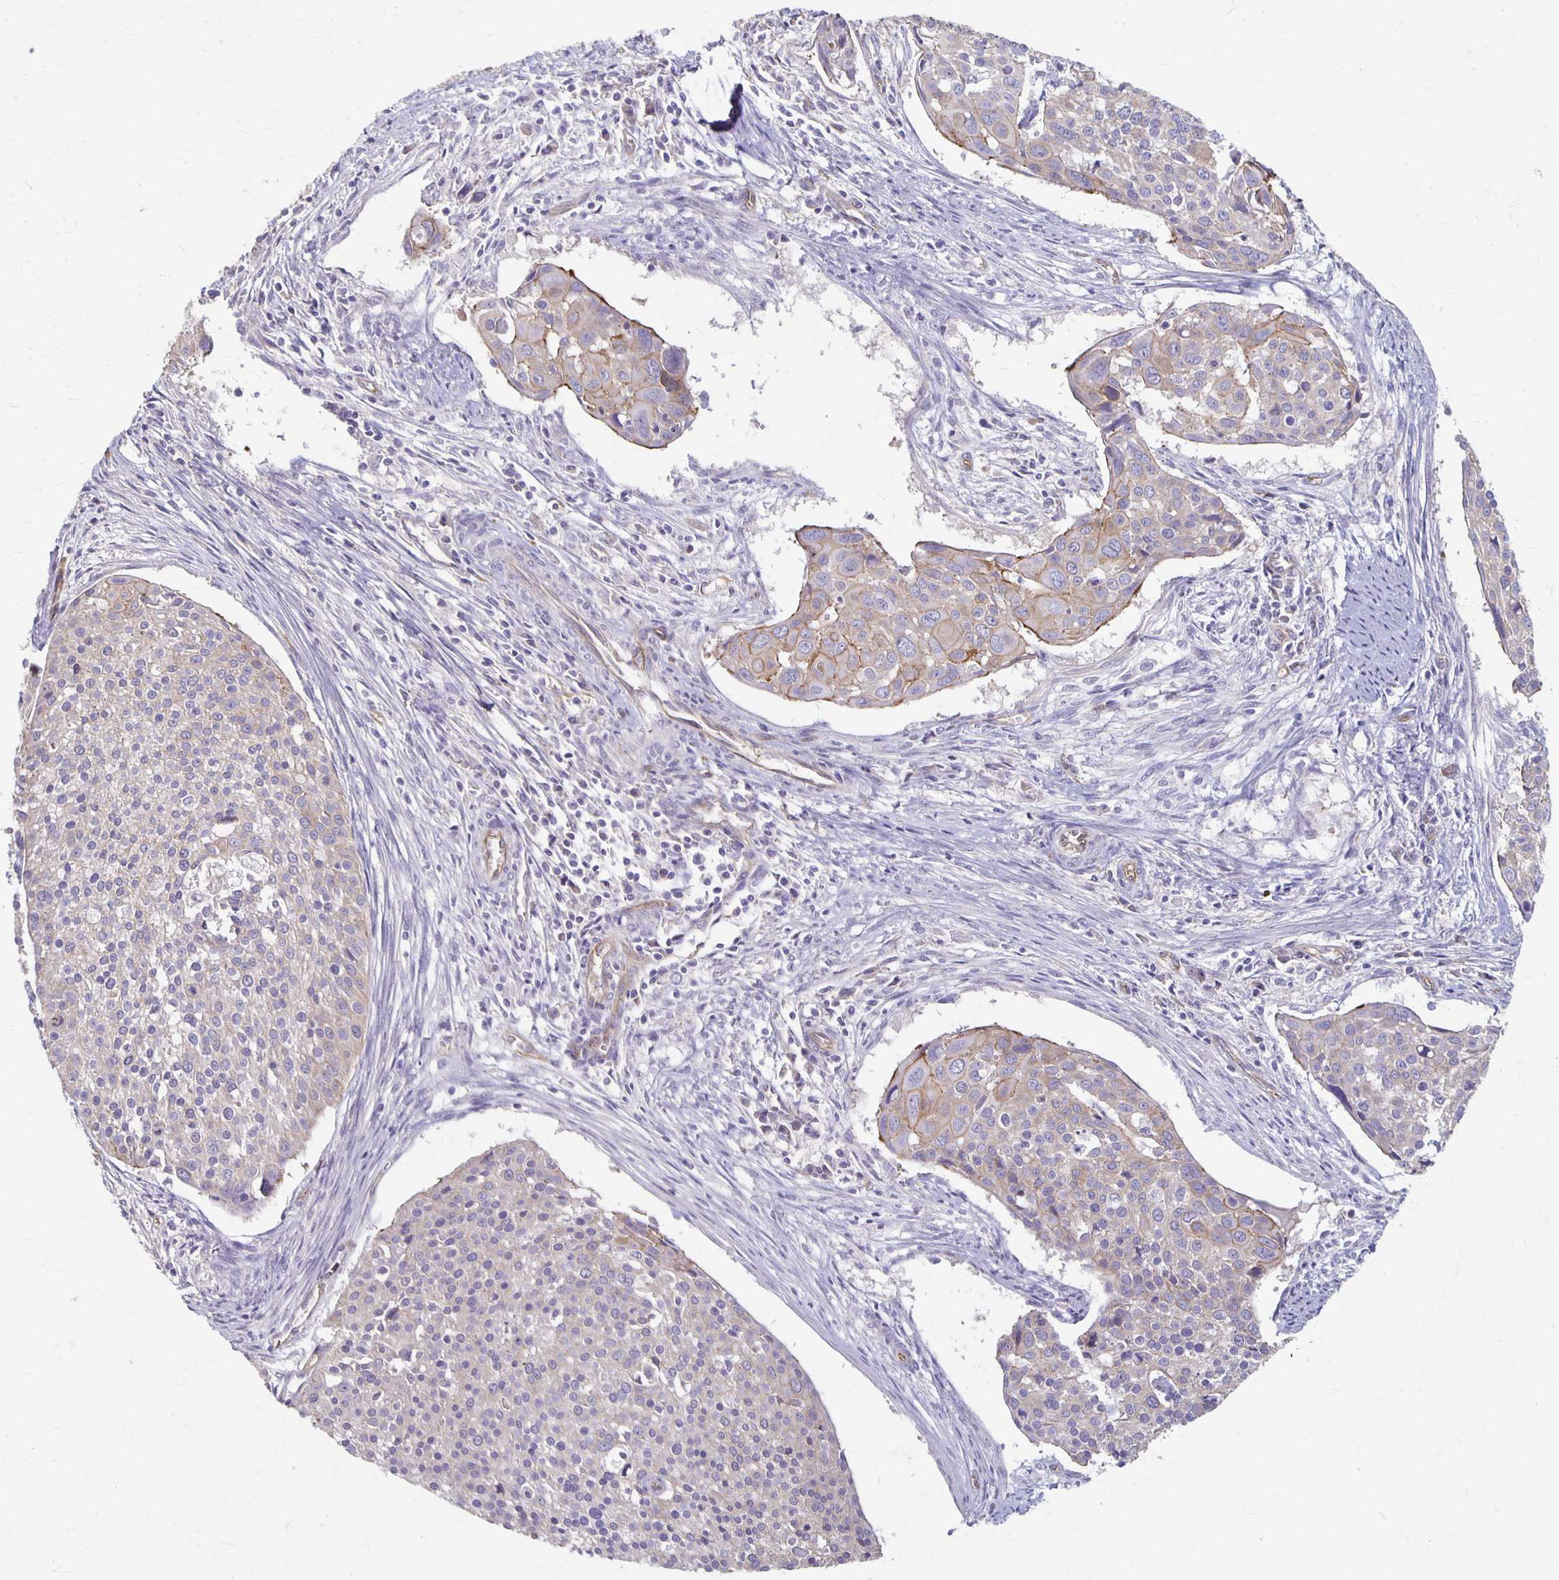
{"staining": {"intensity": "moderate", "quantity": "<25%", "location": "cytoplasmic/membranous"}, "tissue": "cervical cancer", "cell_type": "Tumor cells", "image_type": "cancer", "snomed": [{"axis": "morphology", "description": "Squamous cell carcinoma, NOS"}, {"axis": "topography", "description": "Cervix"}], "caption": "Protein staining of cervical cancer (squamous cell carcinoma) tissue demonstrates moderate cytoplasmic/membranous expression in approximately <25% of tumor cells.", "gene": "PPP1R3E", "patient": {"sex": "female", "age": 39}}